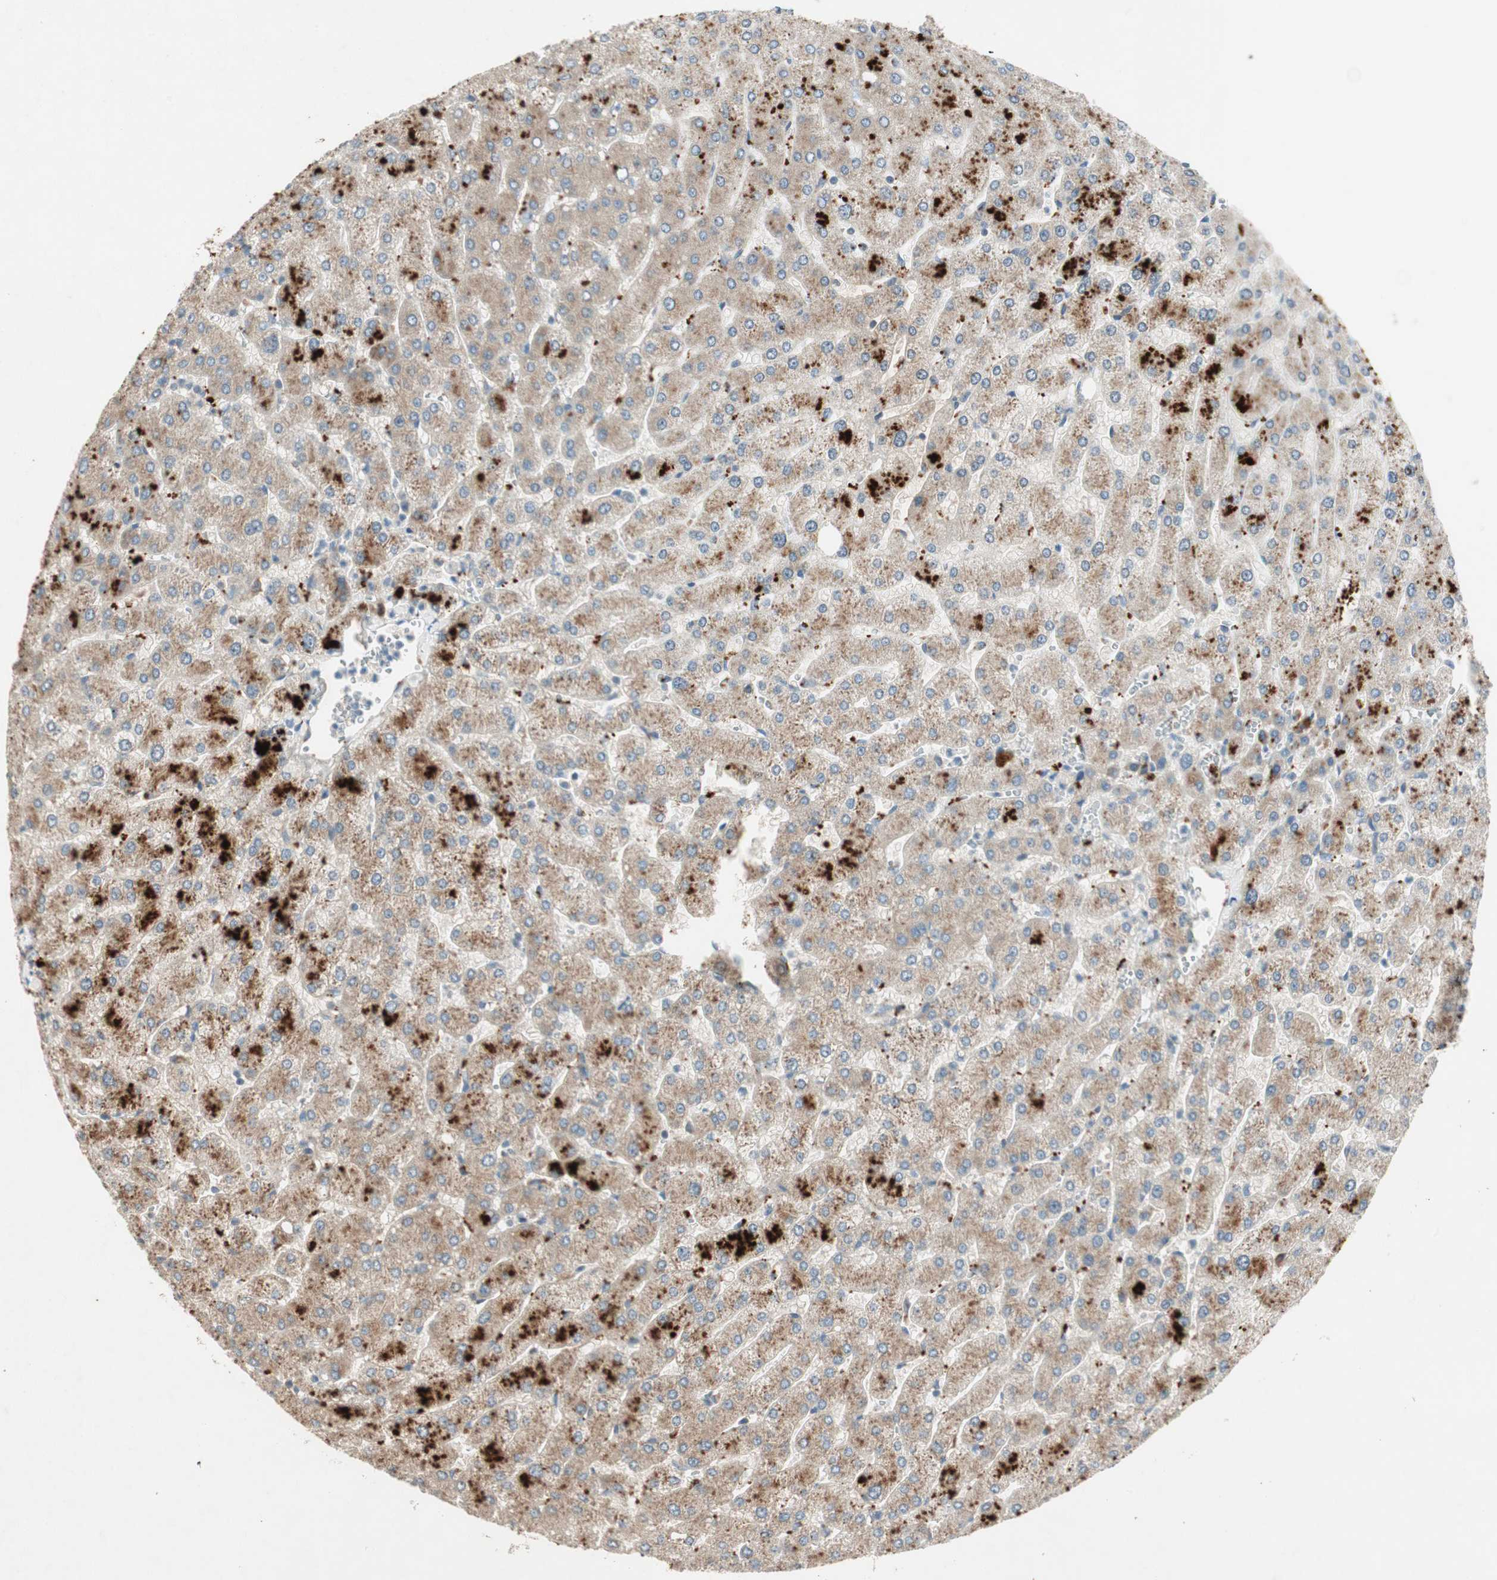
{"staining": {"intensity": "moderate", "quantity": "25%-75%", "location": "cytoplasmic/membranous"}, "tissue": "liver", "cell_type": "Hepatocytes", "image_type": "normal", "snomed": [{"axis": "morphology", "description": "Normal tissue, NOS"}, {"axis": "topography", "description": "Liver"}], "caption": "Hepatocytes demonstrate medium levels of moderate cytoplasmic/membranous expression in about 25%-75% of cells in normal liver. (Stains: DAB in brown, nuclei in blue, Microscopy: brightfield microscopy at high magnification).", "gene": "APOO", "patient": {"sex": "male", "age": 55}}